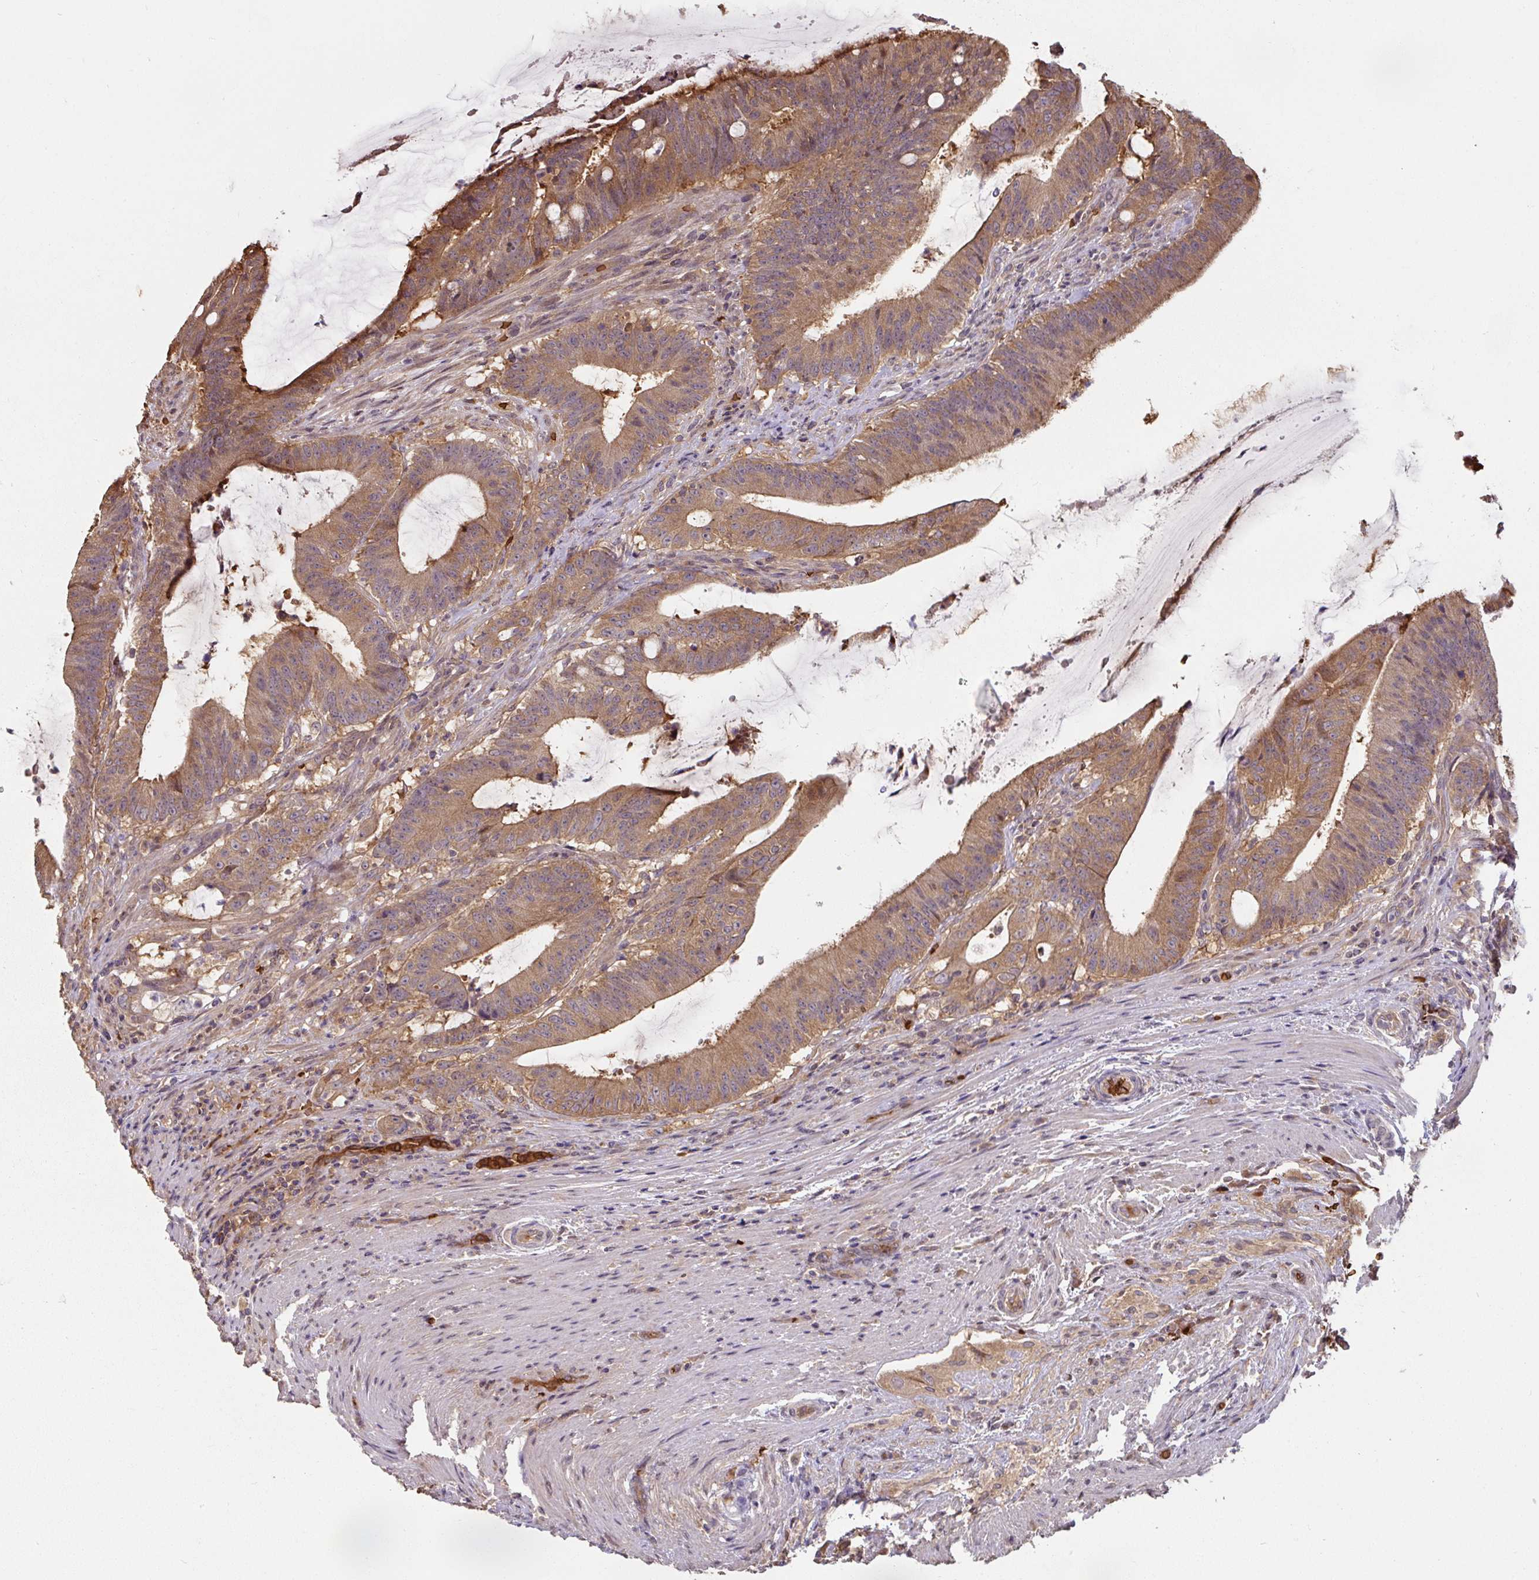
{"staining": {"intensity": "moderate", "quantity": ">75%", "location": "cytoplasmic/membranous"}, "tissue": "colorectal cancer", "cell_type": "Tumor cells", "image_type": "cancer", "snomed": [{"axis": "morphology", "description": "Adenocarcinoma, NOS"}, {"axis": "topography", "description": "Colon"}], "caption": "An image of human colorectal cancer stained for a protein shows moderate cytoplasmic/membranous brown staining in tumor cells.", "gene": "ST13", "patient": {"sex": "female", "age": 43}}